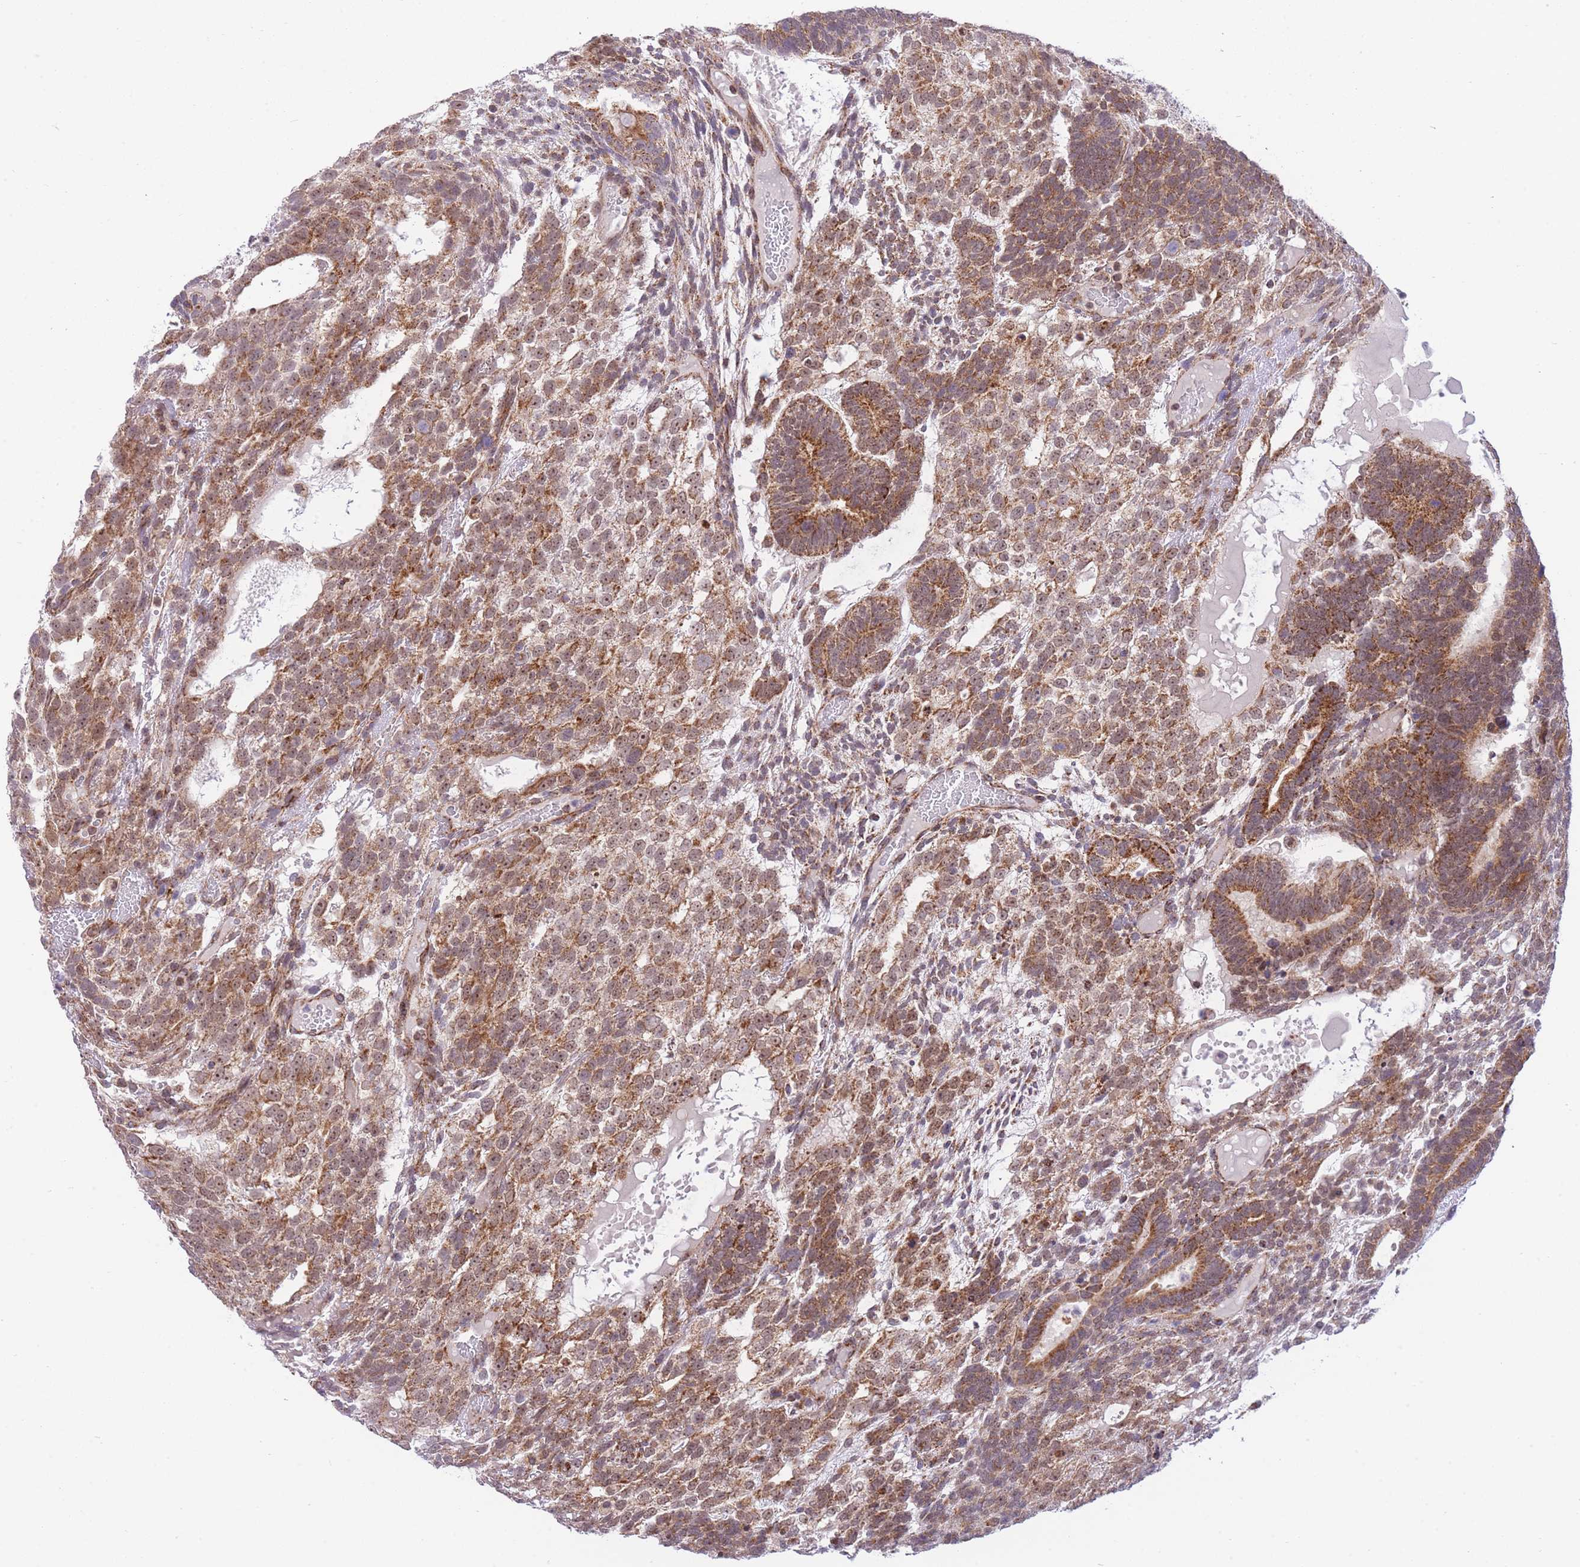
{"staining": {"intensity": "moderate", "quantity": ">75%", "location": "cytoplasmic/membranous,nuclear"}, "tissue": "testis cancer", "cell_type": "Tumor cells", "image_type": "cancer", "snomed": [{"axis": "morphology", "description": "Carcinoma, Embryonal, NOS"}, {"axis": "topography", "description": "Testis"}], "caption": "This is a photomicrograph of IHC staining of embryonal carcinoma (testis), which shows moderate positivity in the cytoplasmic/membranous and nuclear of tumor cells.", "gene": "EXOSC8", "patient": {"sex": "male", "age": 23}}